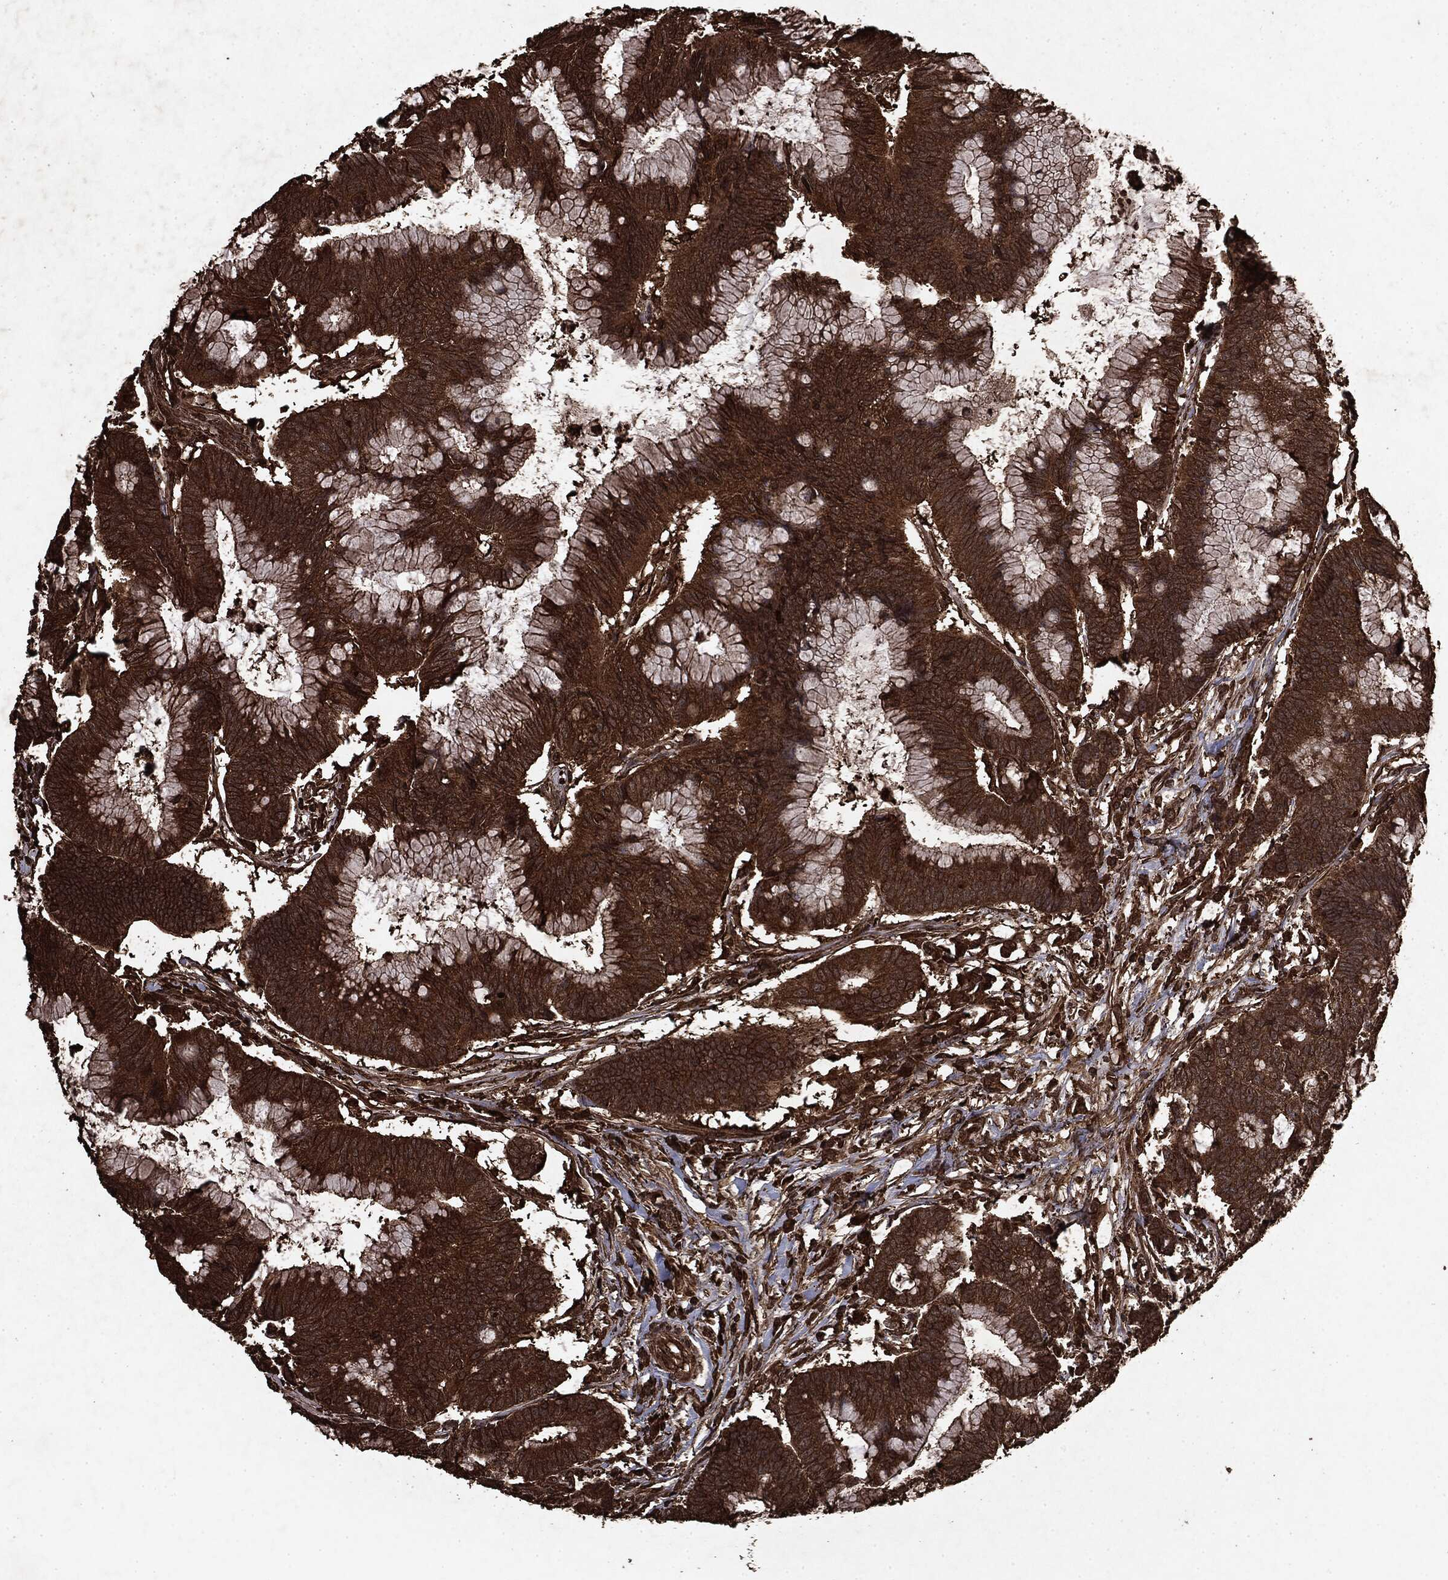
{"staining": {"intensity": "strong", "quantity": ">75%", "location": "cytoplasmic/membranous"}, "tissue": "colorectal cancer", "cell_type": "Tumor cells", "image_type": "cancer", "snomed": [{"axis": "morphology", "description": "Adenocarcinoma, NOS"}, {"axis": "topography", "description": "Colon"}], "caption": "Immunohistochemical staining of human adenocarcinoma (colorectal) shows high levels of strong cytoplasmic/membranous protein expression in approximately >75% of tumor cells. (DAB IHC with brightfield microscopy, high magnification).", "gene": "ARAF", "patient": {"sex": "female", "age": 78}}